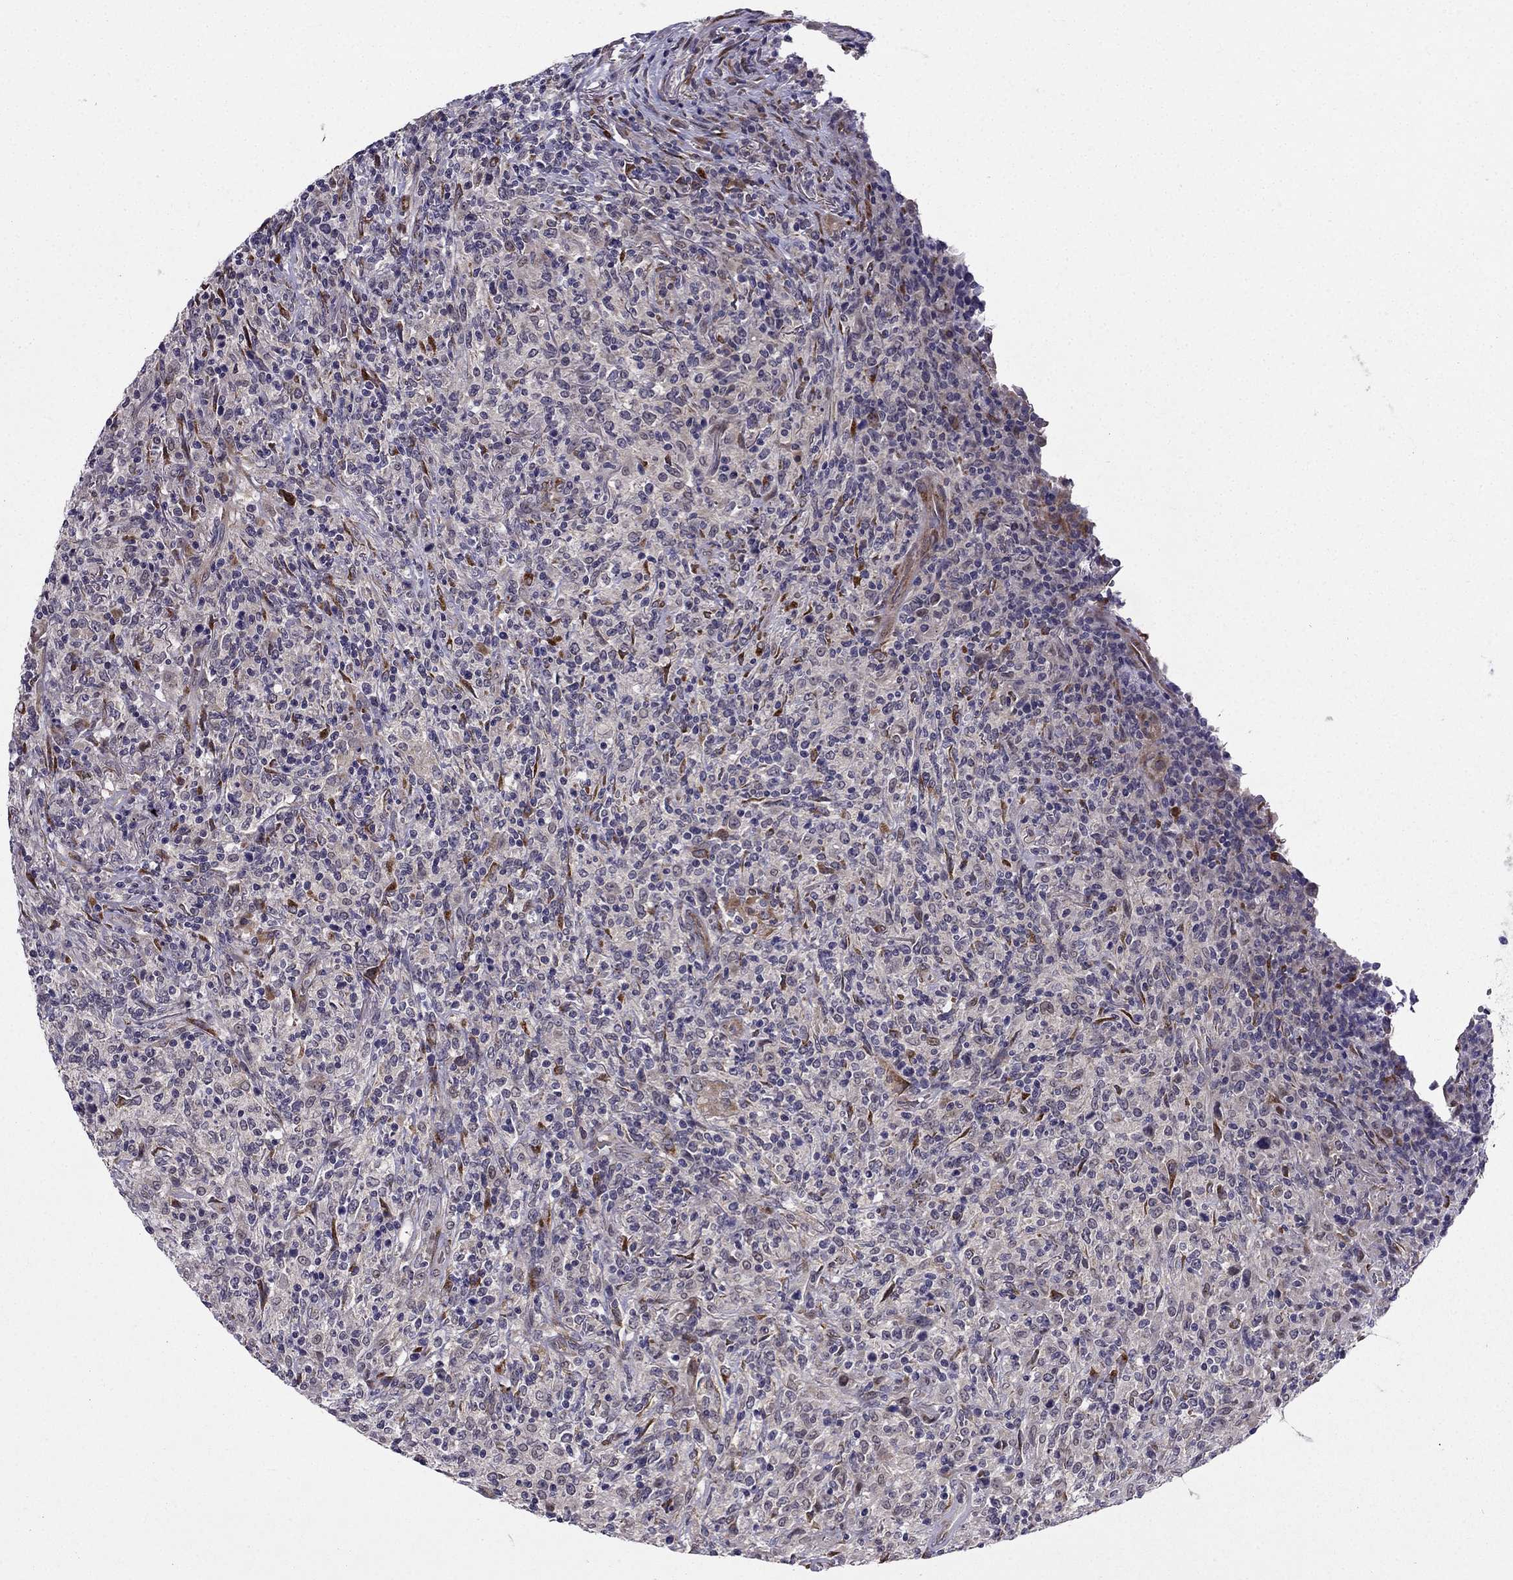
{"staining": {"intensity": "negative", "quantity": "none", "location": "none"}, "tissue": "lymphoma", "cell_type": "Tumor cells", "image_type": "cancer", "snomed": [{"axis": "morphology", "description": "Malignant lymphoma, non-Hodgkin's type, High grade"}, {"axis": "topography", "description": "Lung"}], "caption": "Immunohistochemistry photomicrograph of lymphoma stained for a protein (brown), which shows no expression in tumor cells.", "gene": "ARHGEF28", "patient": {"sex": "male", "age": 79}}